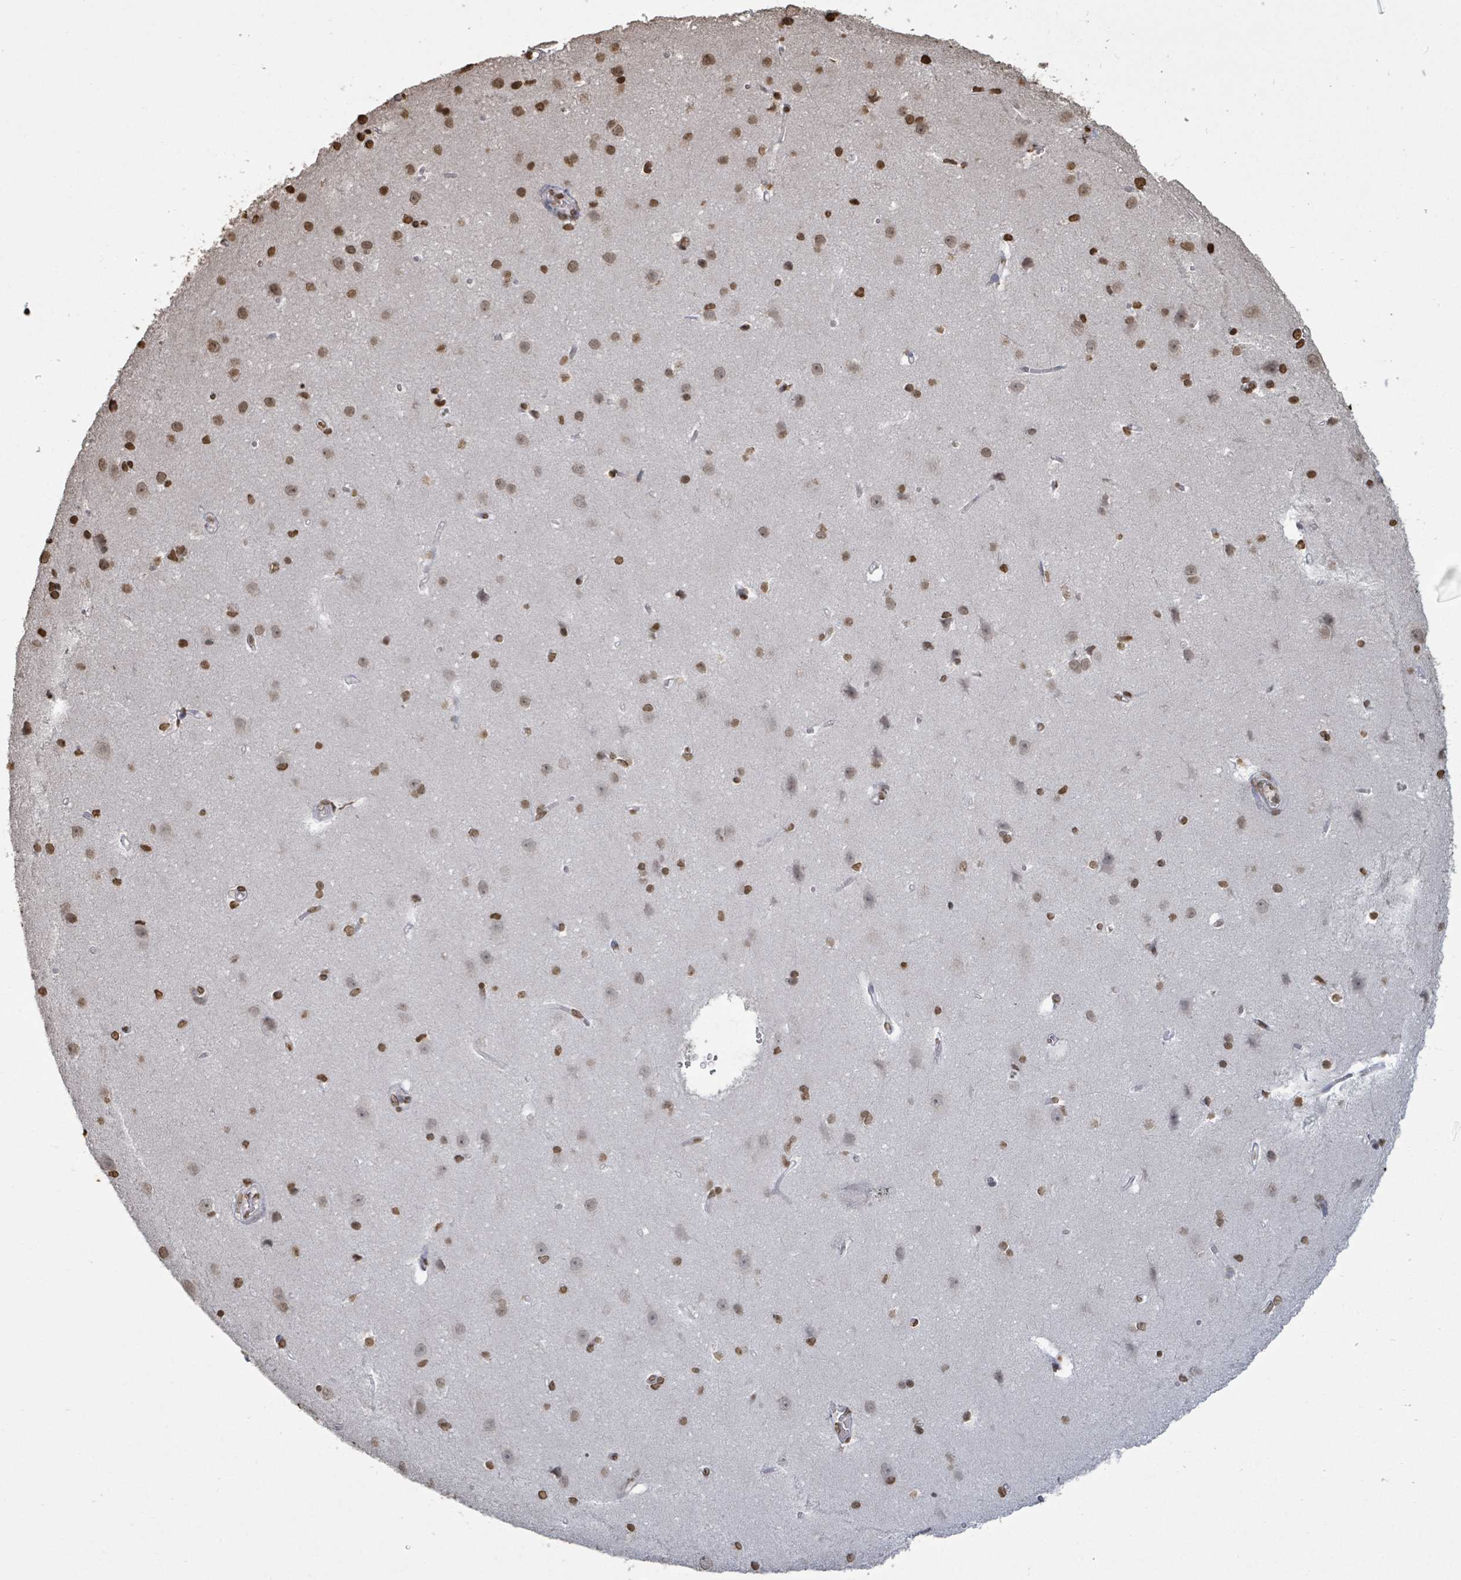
{"staining": {"intensity": "moderate", "quantity": "25%-75%", "location": "nuclear"}, "tissue": "cerebral cortex", "cell_type": "Endothelial cells", "image_type": "normal", "snomed": [{"axis": "morphology", "description": "Normal tissue, NOS"}, {"axis": "topography", "description": "Cerebral cortex"}], "caption": "A brown stain shows moderate nuclear expression of a protein in endothelial cells of benign cerebral cortex. Nuclei are stained in blue.", "gene": "MRPS12", "patient": {"sex": "male", "age": 37}}